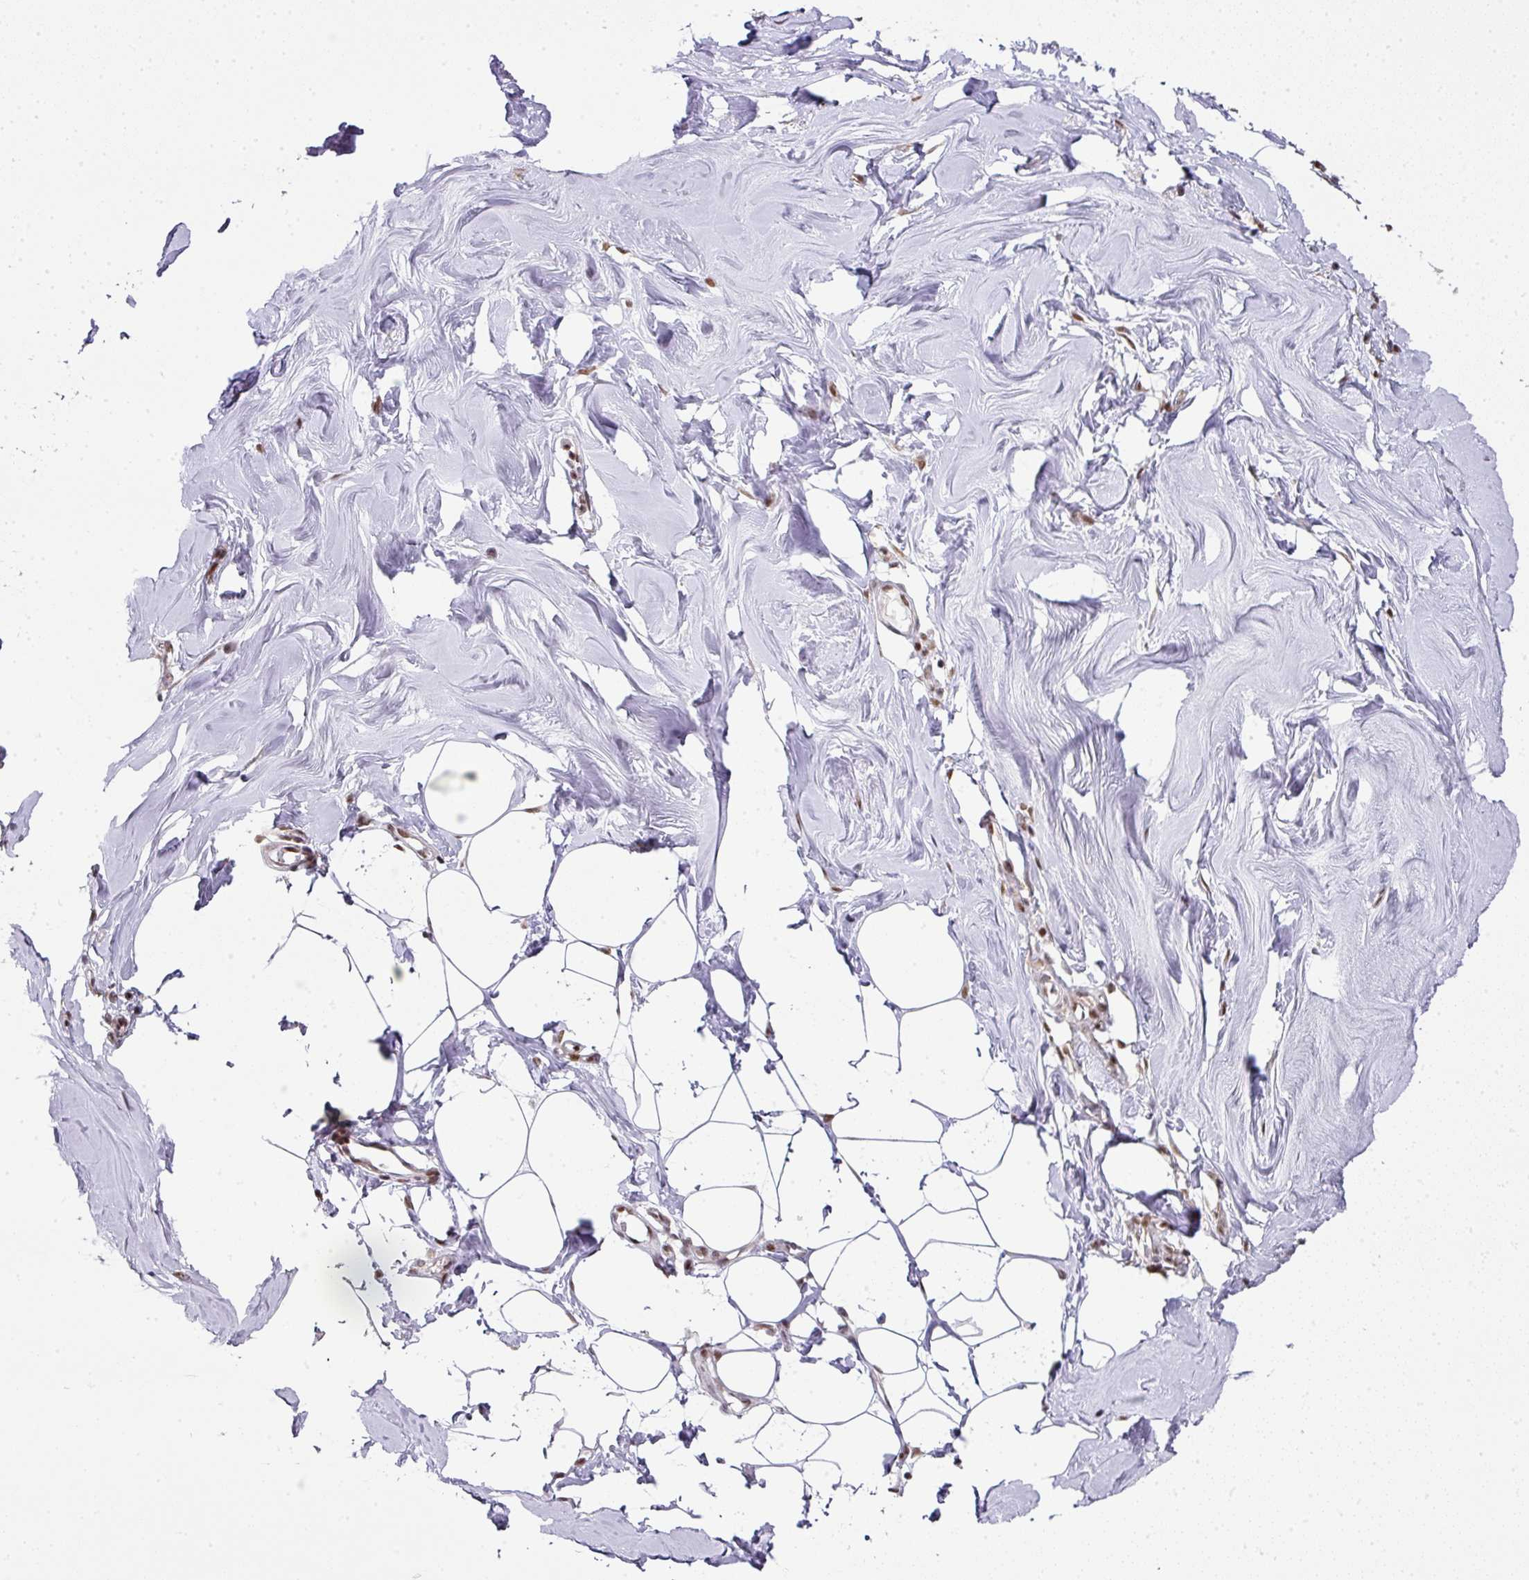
{"staining": {"intensity": "negative", "quantity": "none", "location": "none"}, "tissue": "breast", "cell_type": "Adipocytes", "image_type": "normal", "snomed": [{"axis": "morphology", "description": "Normal tissue, NOS"}, {"axis": "topography", "description": "Breast"}], "caption": "A high-resolution image shows IHC staining of normal breast, which exhibits no significant expression in adipocytes. The staining is performed using DAB (3,3'-diaminobenzidine) brown chromogen with nuclei counter-stained in using hematoxylin.", "gene": "NFYA", "patient": {"sex": "female", "age": 27}}